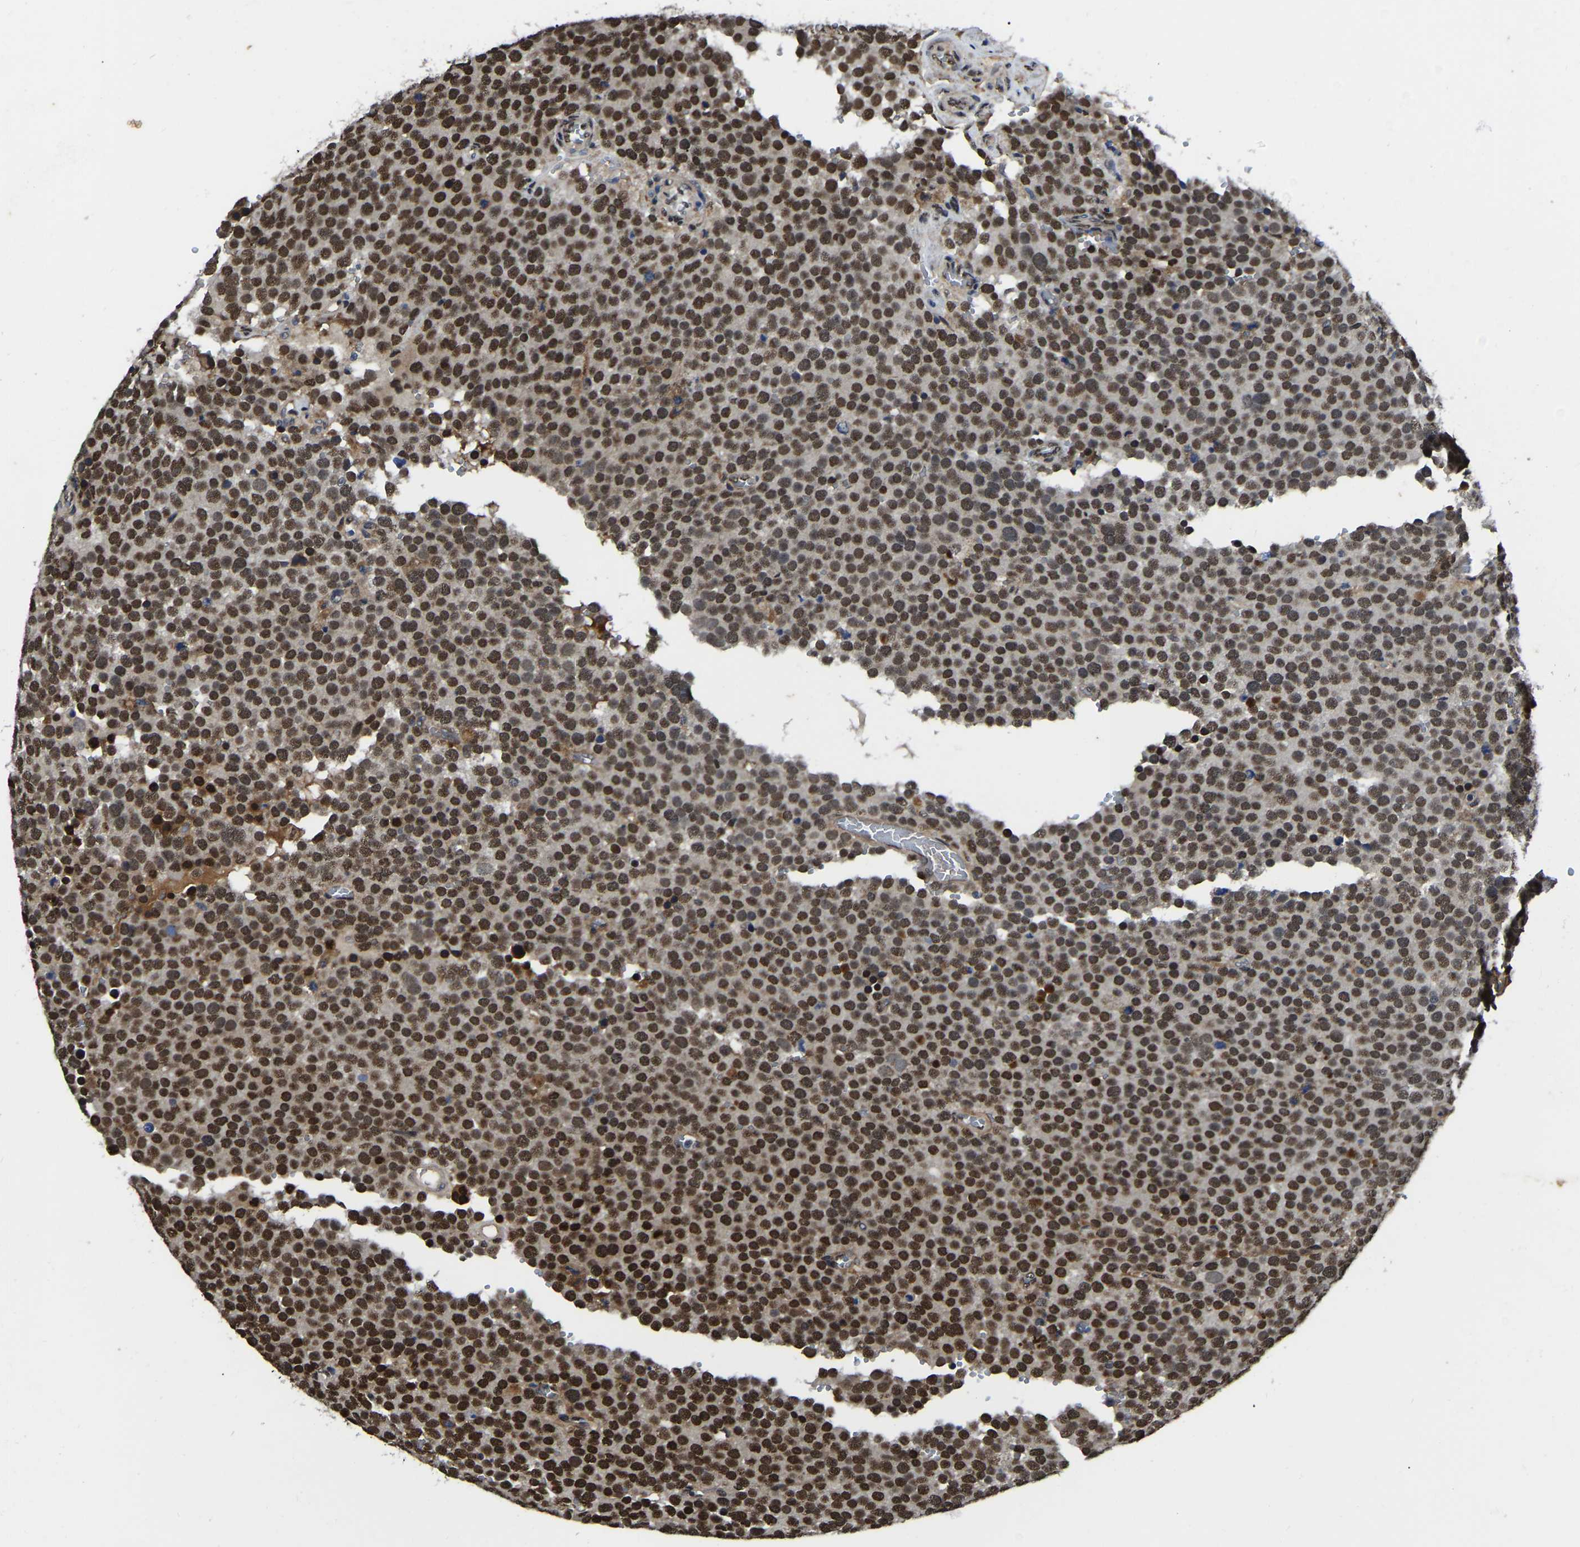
{"staining": {"intensity": "strong", "quantity": ">75%", "location": "nuclear"}, "tissue": "testis cancer", "cell_type": "Tumor cells", "image_type": "cancer", "snomed": [{"axis": "morphology", "description": "Normal tissue, NOS"}, {"axis": "morphology", "description": "Seminoma, NOS"}, {"axis": "topography", "description": "Testis"}], "caption": "Protein staining of testis cancer (seminoma) tissue displays strong nuclear positivity in about >75% of tumor cells. (Brightfield microscopy of DAB IHC at high magnification).", "gene": "TRIM35", "patient": {"sex": "male", "age": 71}}